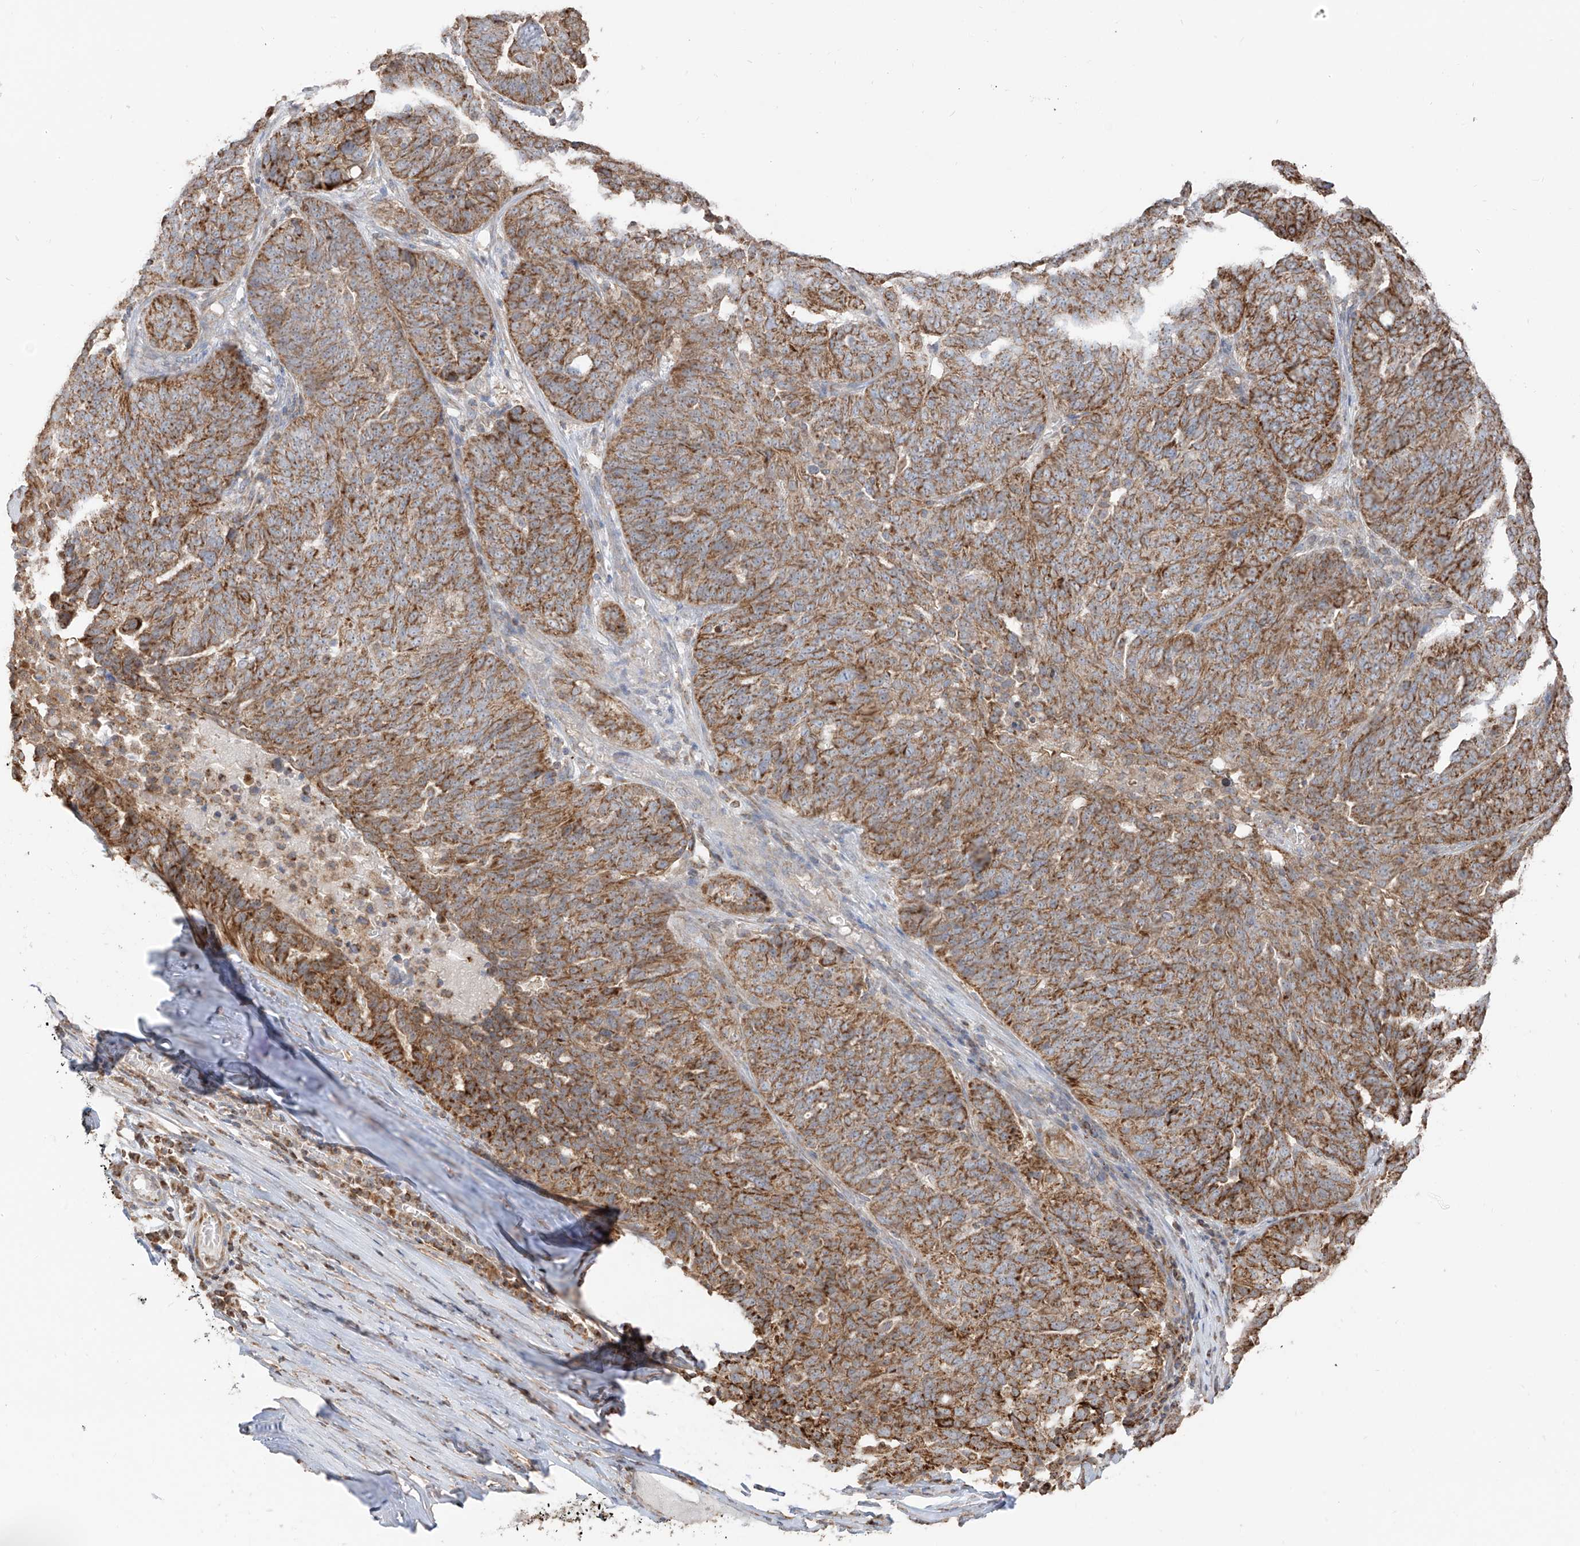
{"staining": {"intensity": "moderate", "quantity": ">75%", "location": "cytoplasmic/membranous"}, "tissue": "ovarian cancer", "cell_type": "Tumor cells", "image_type": "cancer", "snomed": [{"axis": "morphology", "description": "Cystadenocarcinoma, serous, NOS"}, {"axis": "topography", "description": "Ovary"}], "caption": "A high-resolution histopathology image shows immunohistochemistry (IHC) staining of ovarian cancer (serous cystadenocarcinoma), which demonstrates moderate cytoplasmic/membranous expression in approximately >75% of tumor cells.", "gene": "ETHE1", "patient": {"sex": "female", "age": 59}}